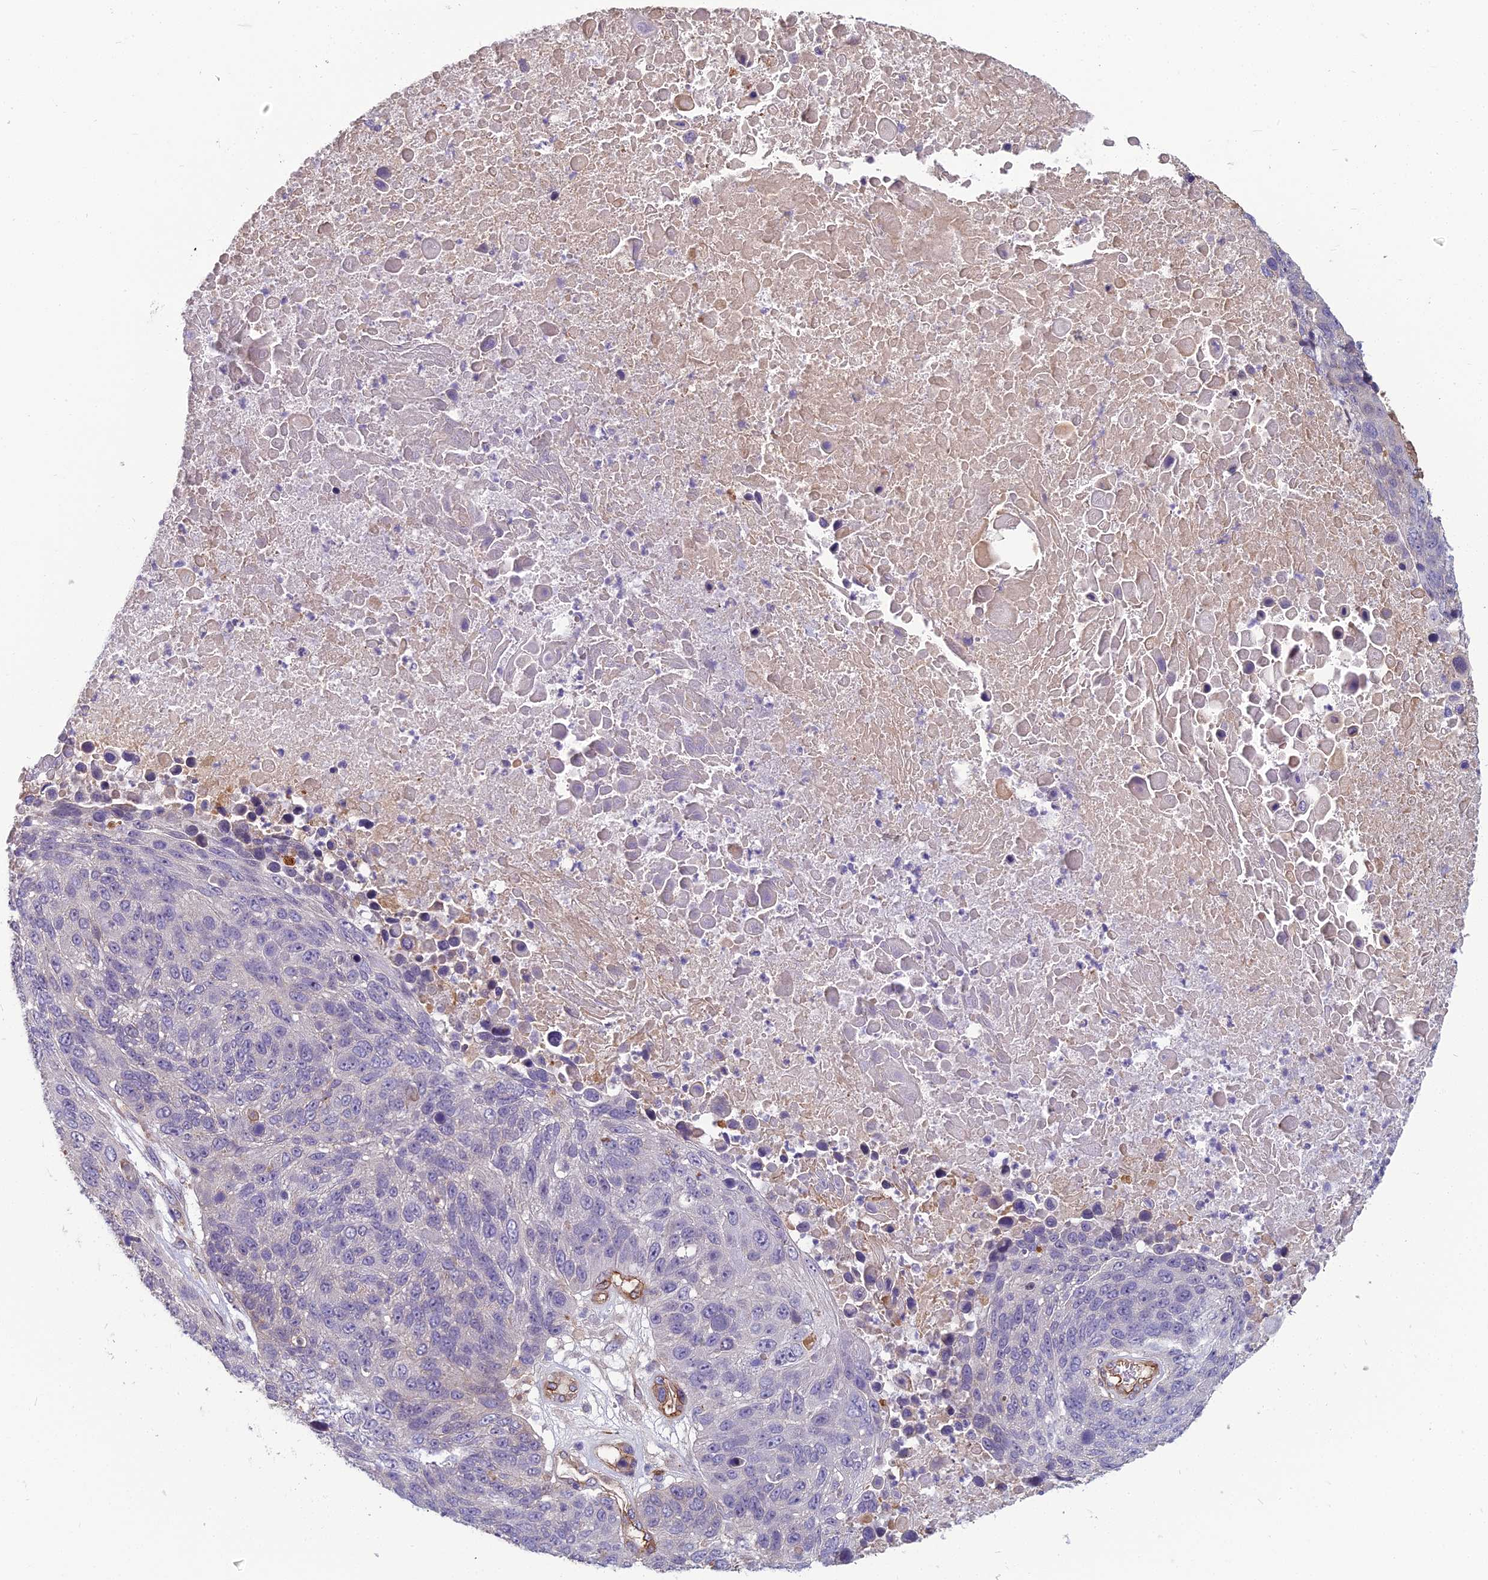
{"staining": {"intensity": "negative", "quantity": "none", "location": "none"}, "tissue": "lung cancer", "cell_type": "Tumor cells", "image_type": "cancer", "snomed": [{"axis": "morphology", "description": "Normal tissue, NOS"}, {"axis": "morphology", "description": "Squamous cell carcinoma, NOS"}, {"axis": "topography", "description": "Lymph node"}, {"axis": "topography", "description": "Lung"}], "caption": "DAB (3,3'-diaminobenzidine) immunohistochemical staining of human lung cancer demonstrates no significant expression in tumor cells. Nuclei are stained in blue.", "gene": "TSPAN15", "patient": {"sex": "male", "age": 66}}